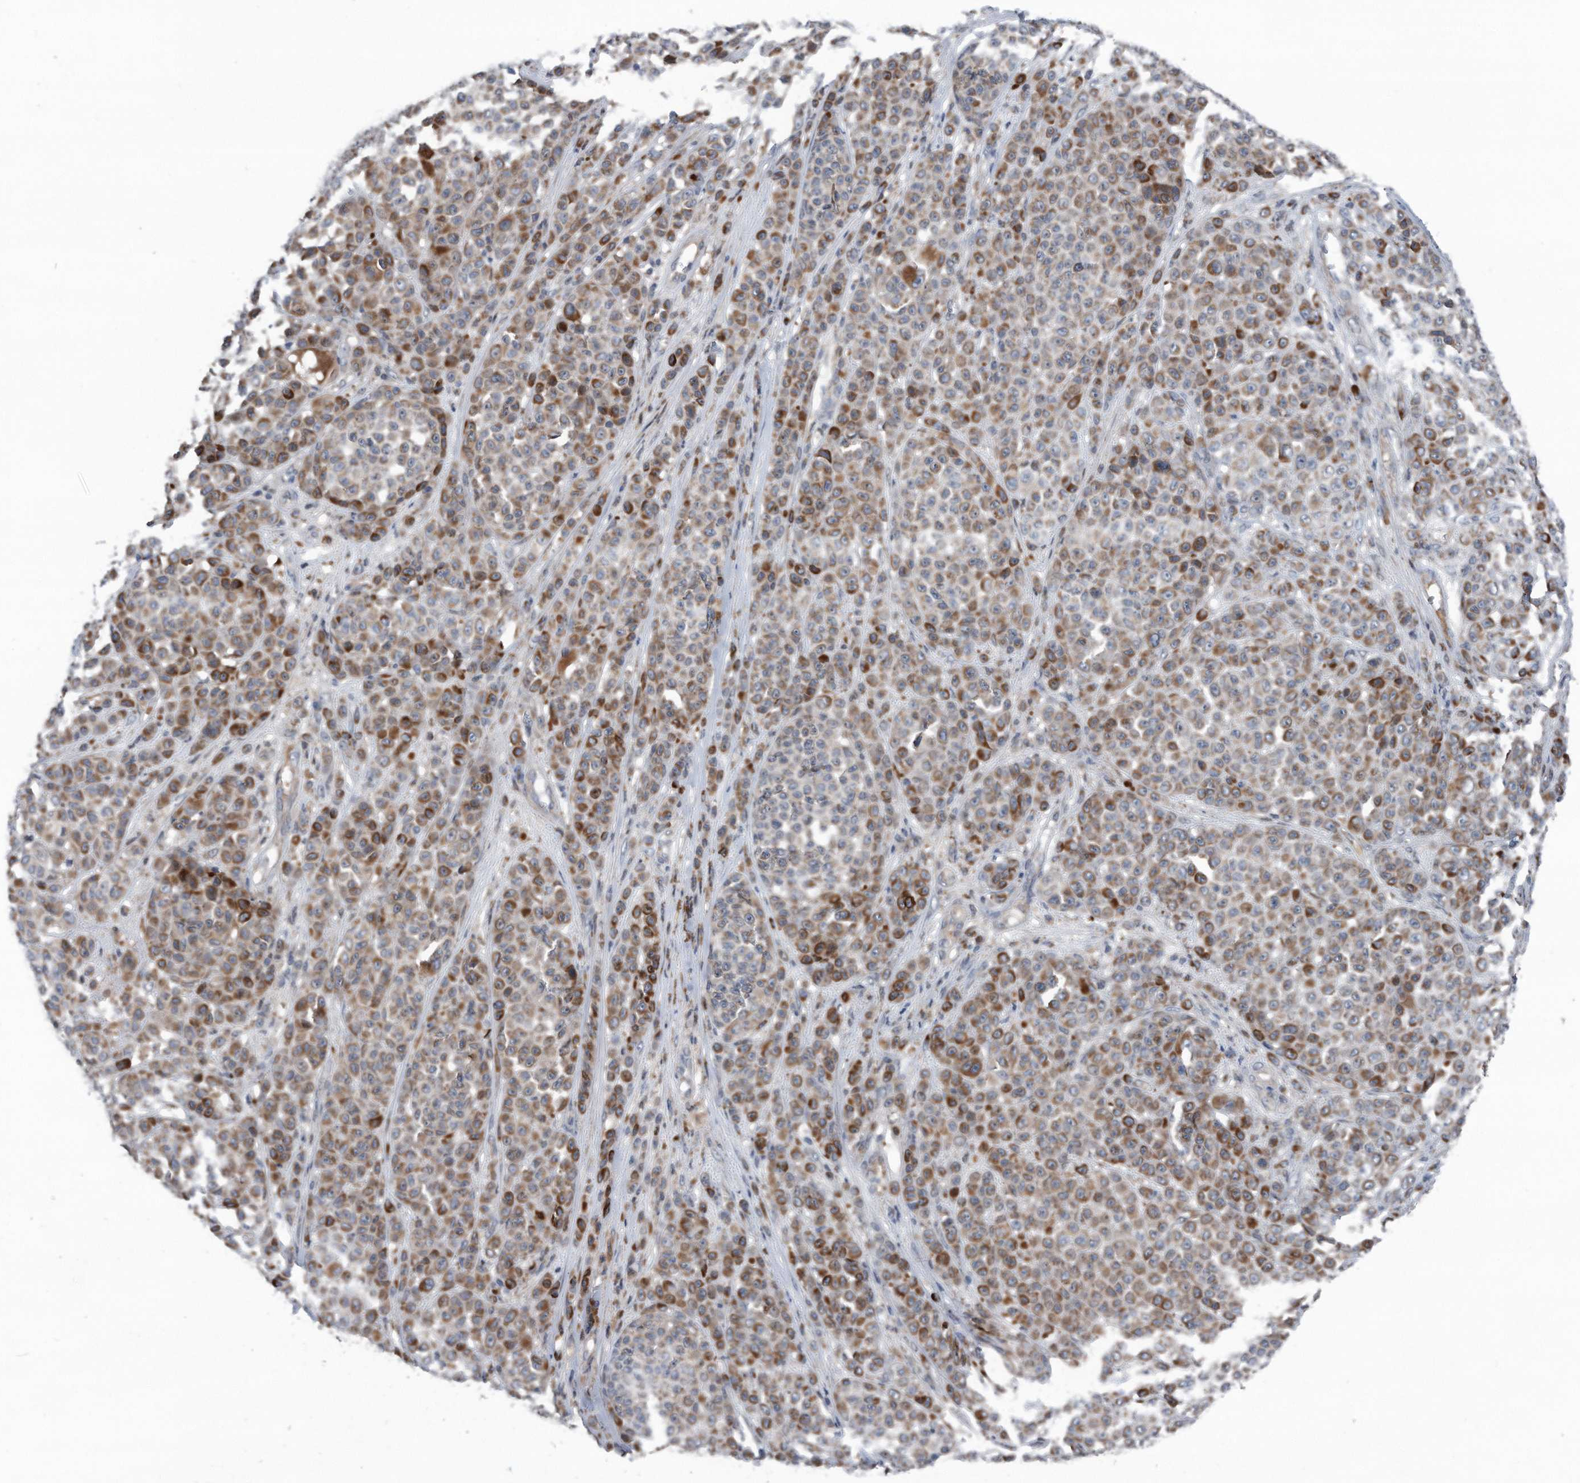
{"staining": {"intensity": "moderate", "quantity": "25%-75%", "location": "cytoplasmic/membranous"}, "tissue": "melanoma", "cell_type": "Tumor cells", "image_type": "cancer", "snomed": [{"axis": "morphology", "description": "Malignant melanoma, NOS"}, {"axis": "topography", "description": "Skin"}], "caption": "IHC photomicrograph of neoplastic tissue: human melanoma stained using immunohistochemistry exhibits medium levels of moderate protein expression localized specifically in the cytoplasmic/membranous of tumor cells, appearing as a cytoplasmic/membranous brown color.", "gene": "DST", "patient": {"sex": "female", "age": 94}}